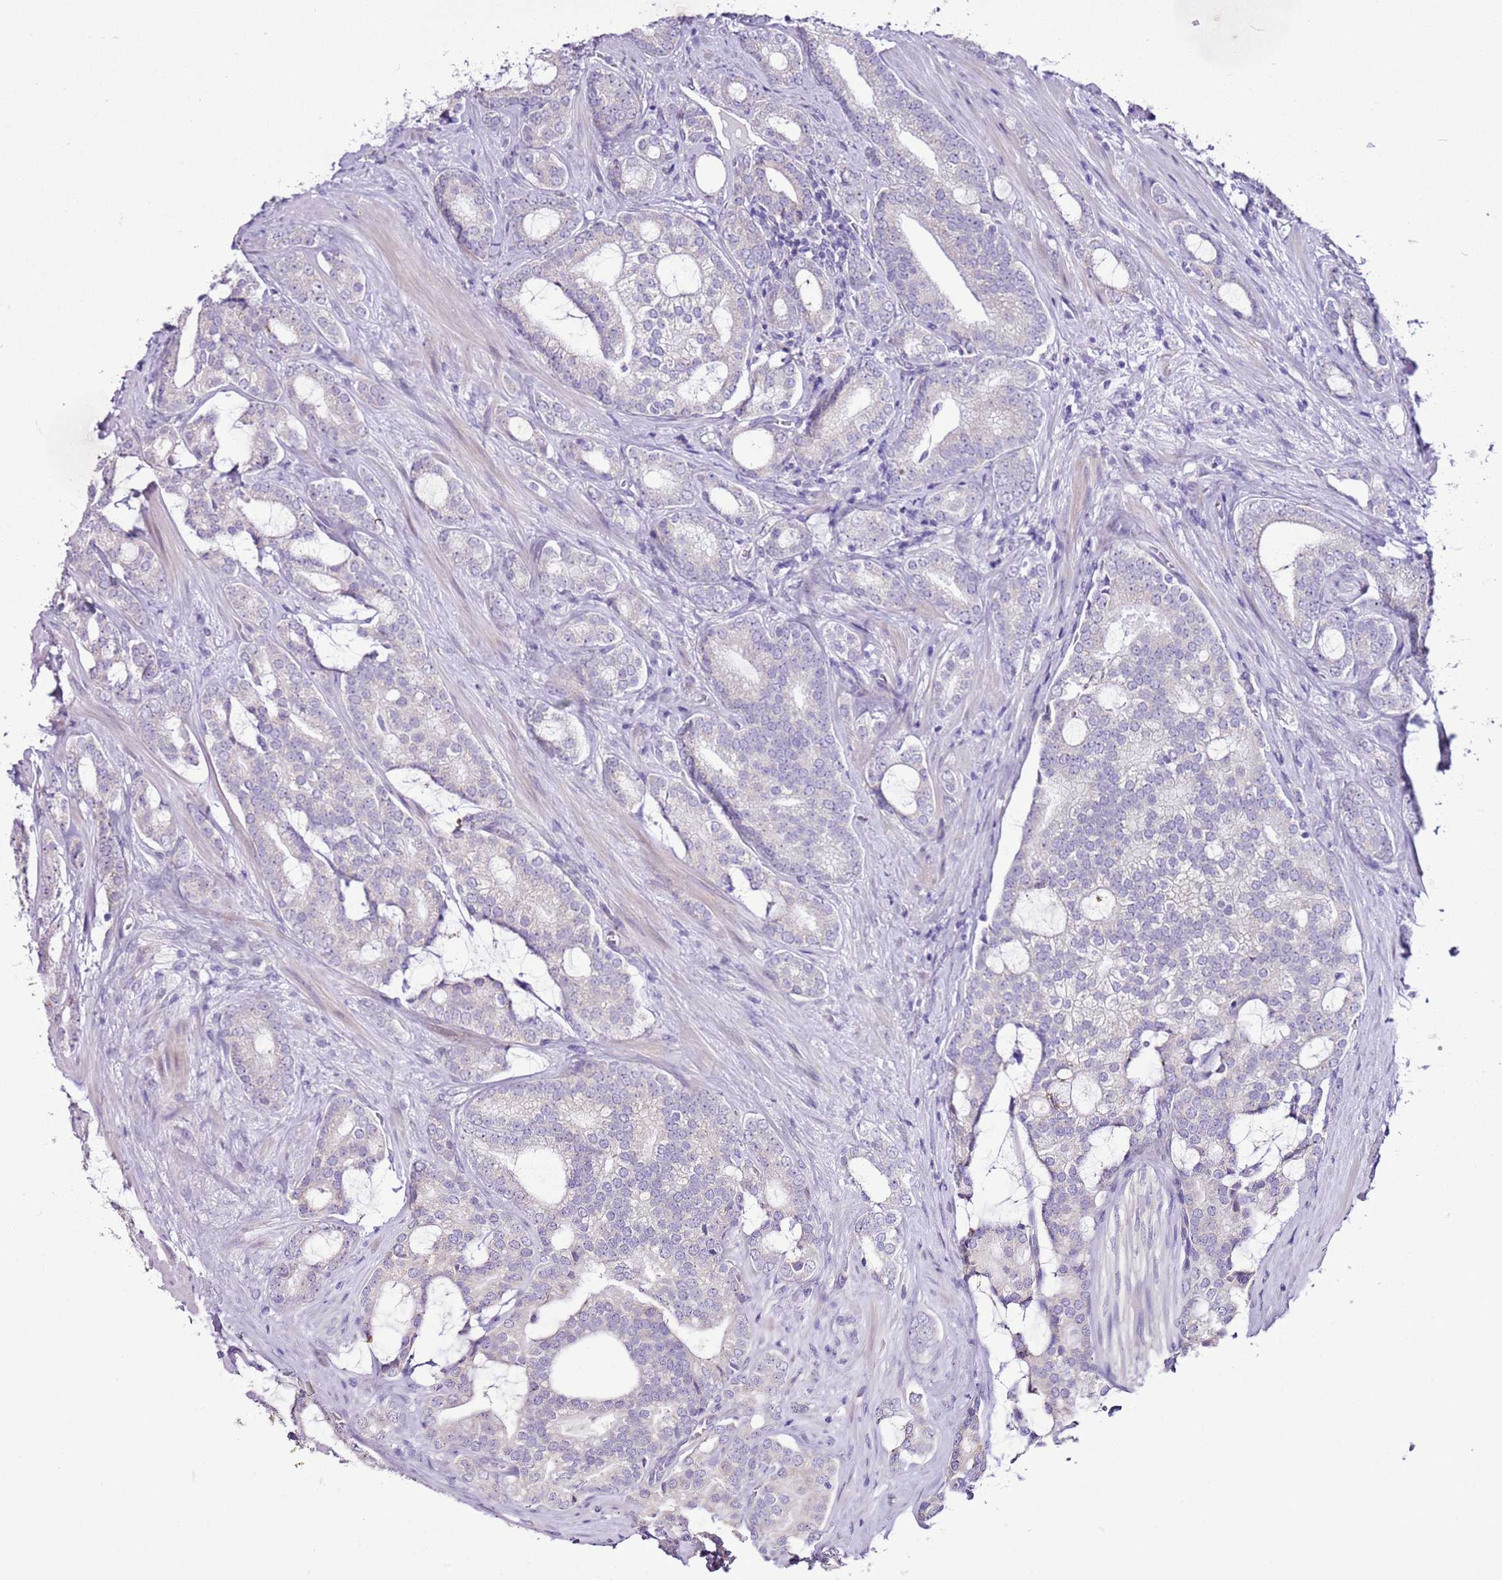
{"staining": {"intensity": "negative", "quantity": "none", "location": "none"}, "tissue": "prostate cancer", "cell_type": "Tumor cells", "image_type": "cancer", "snomed": [{"axis": "morphology", "description": "Adenocarcinoma, High grade"}, {"axis": "topography", "description": "Prostate"}], "caption": "Tumor cells show no significant staining in adenocarcinoma (high-grade) (prostate).", "gene": "SLC38A5", "patient": {"sex": "male", "age": 63}}